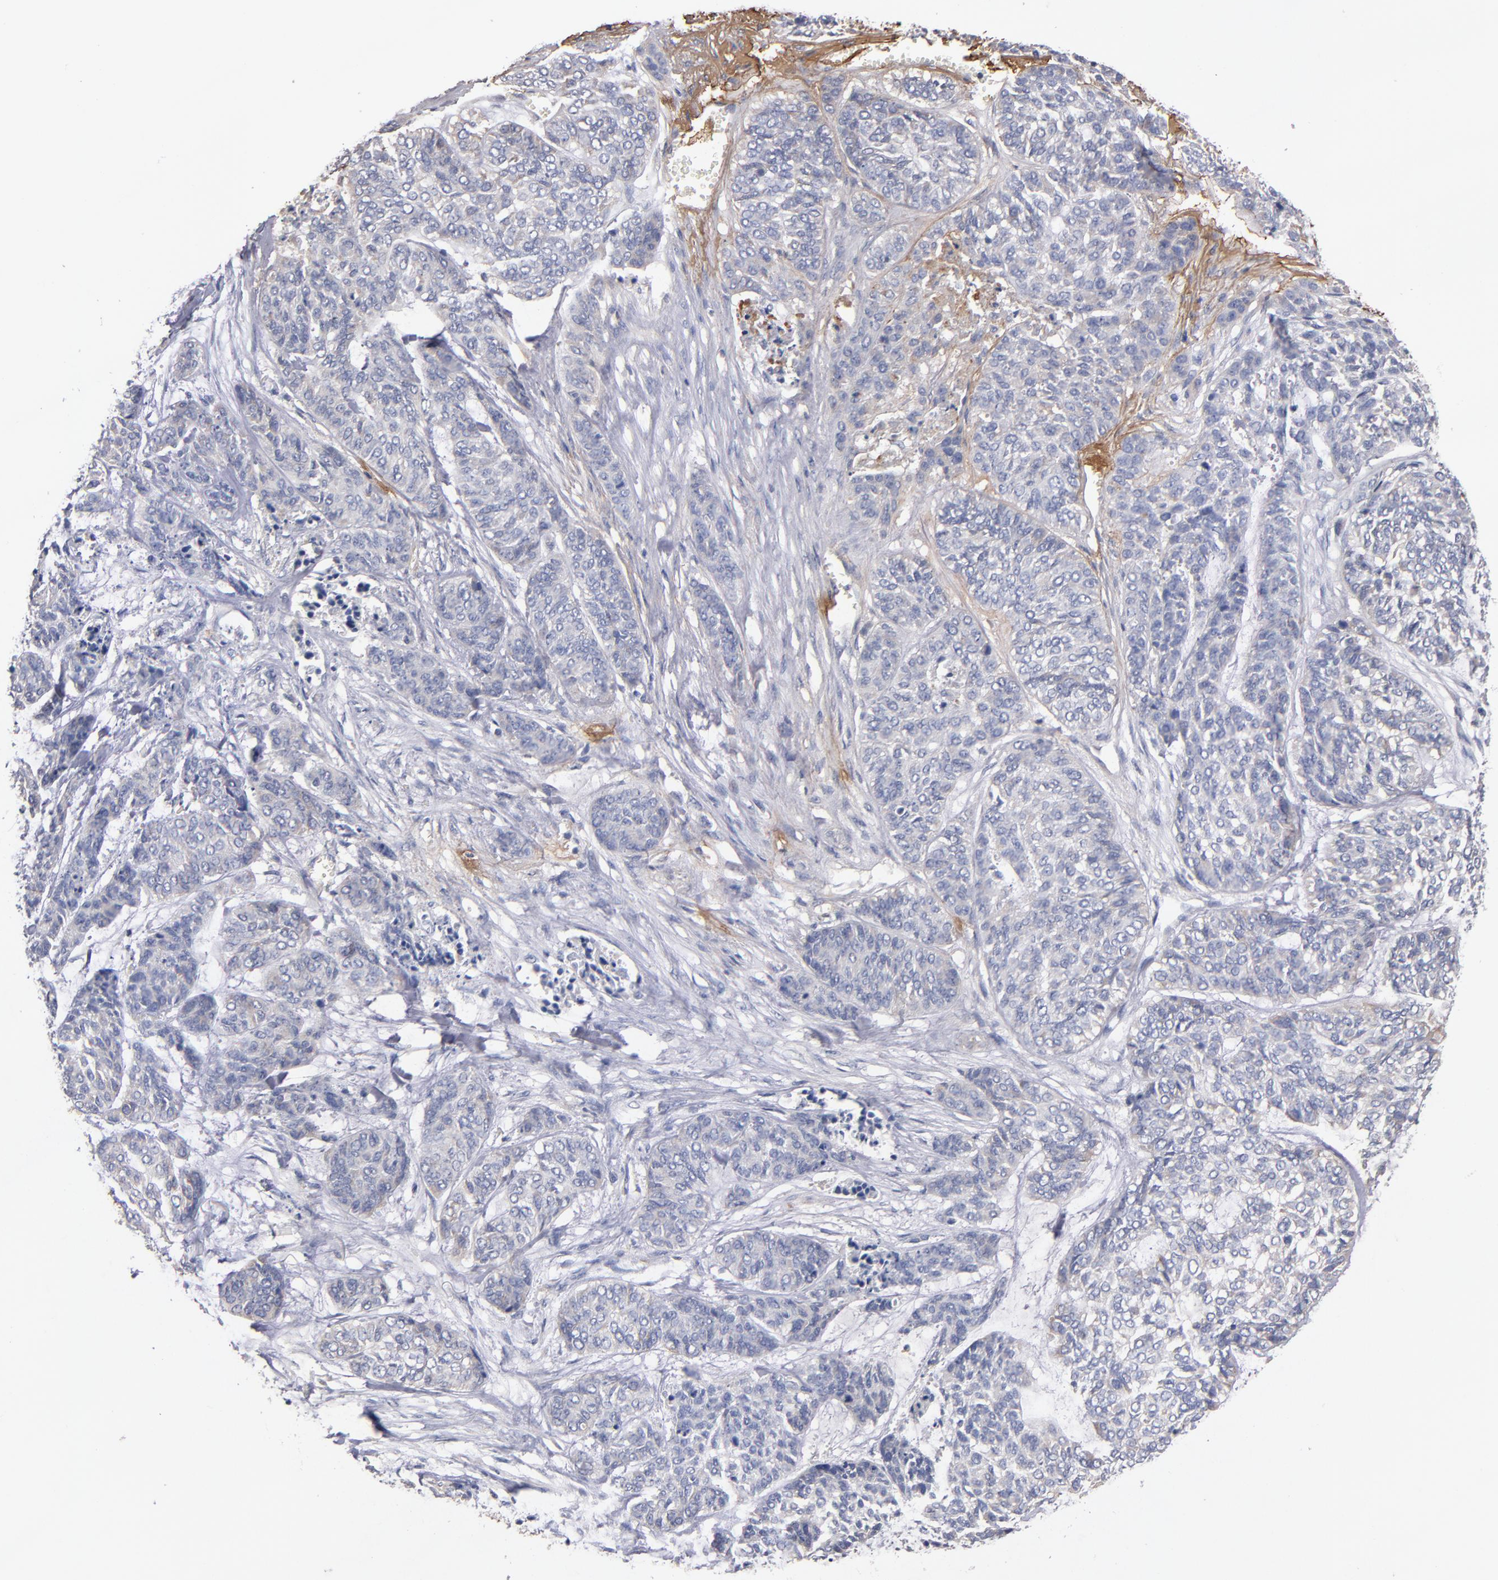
{"staining": {"intensity": "weak", "quantity": "<25%", "location": "cytoplasmic/membranous"}, "tissue": "skin cancer", "cell_type": "Tumor cells", "image_type": "cancer", "snomed": [{"axis": "morphology", "description": "Basal cell carcinoma"}, {"axis": "topography", "description": "Skin"}], "caption": "DAB immunohistochemical staining of basal cell carcinoma (skin) reveals no significant staining in tumor cells. (Stains: DAB (3,3'-diaminobenzidine) immunohistochemistry (IHC) with hematoxylin counter stain, Microscopy: brightfield microscopy at high magnification).", "gene": "DACT1", "patient": {"sex": "female", "age": 64}}